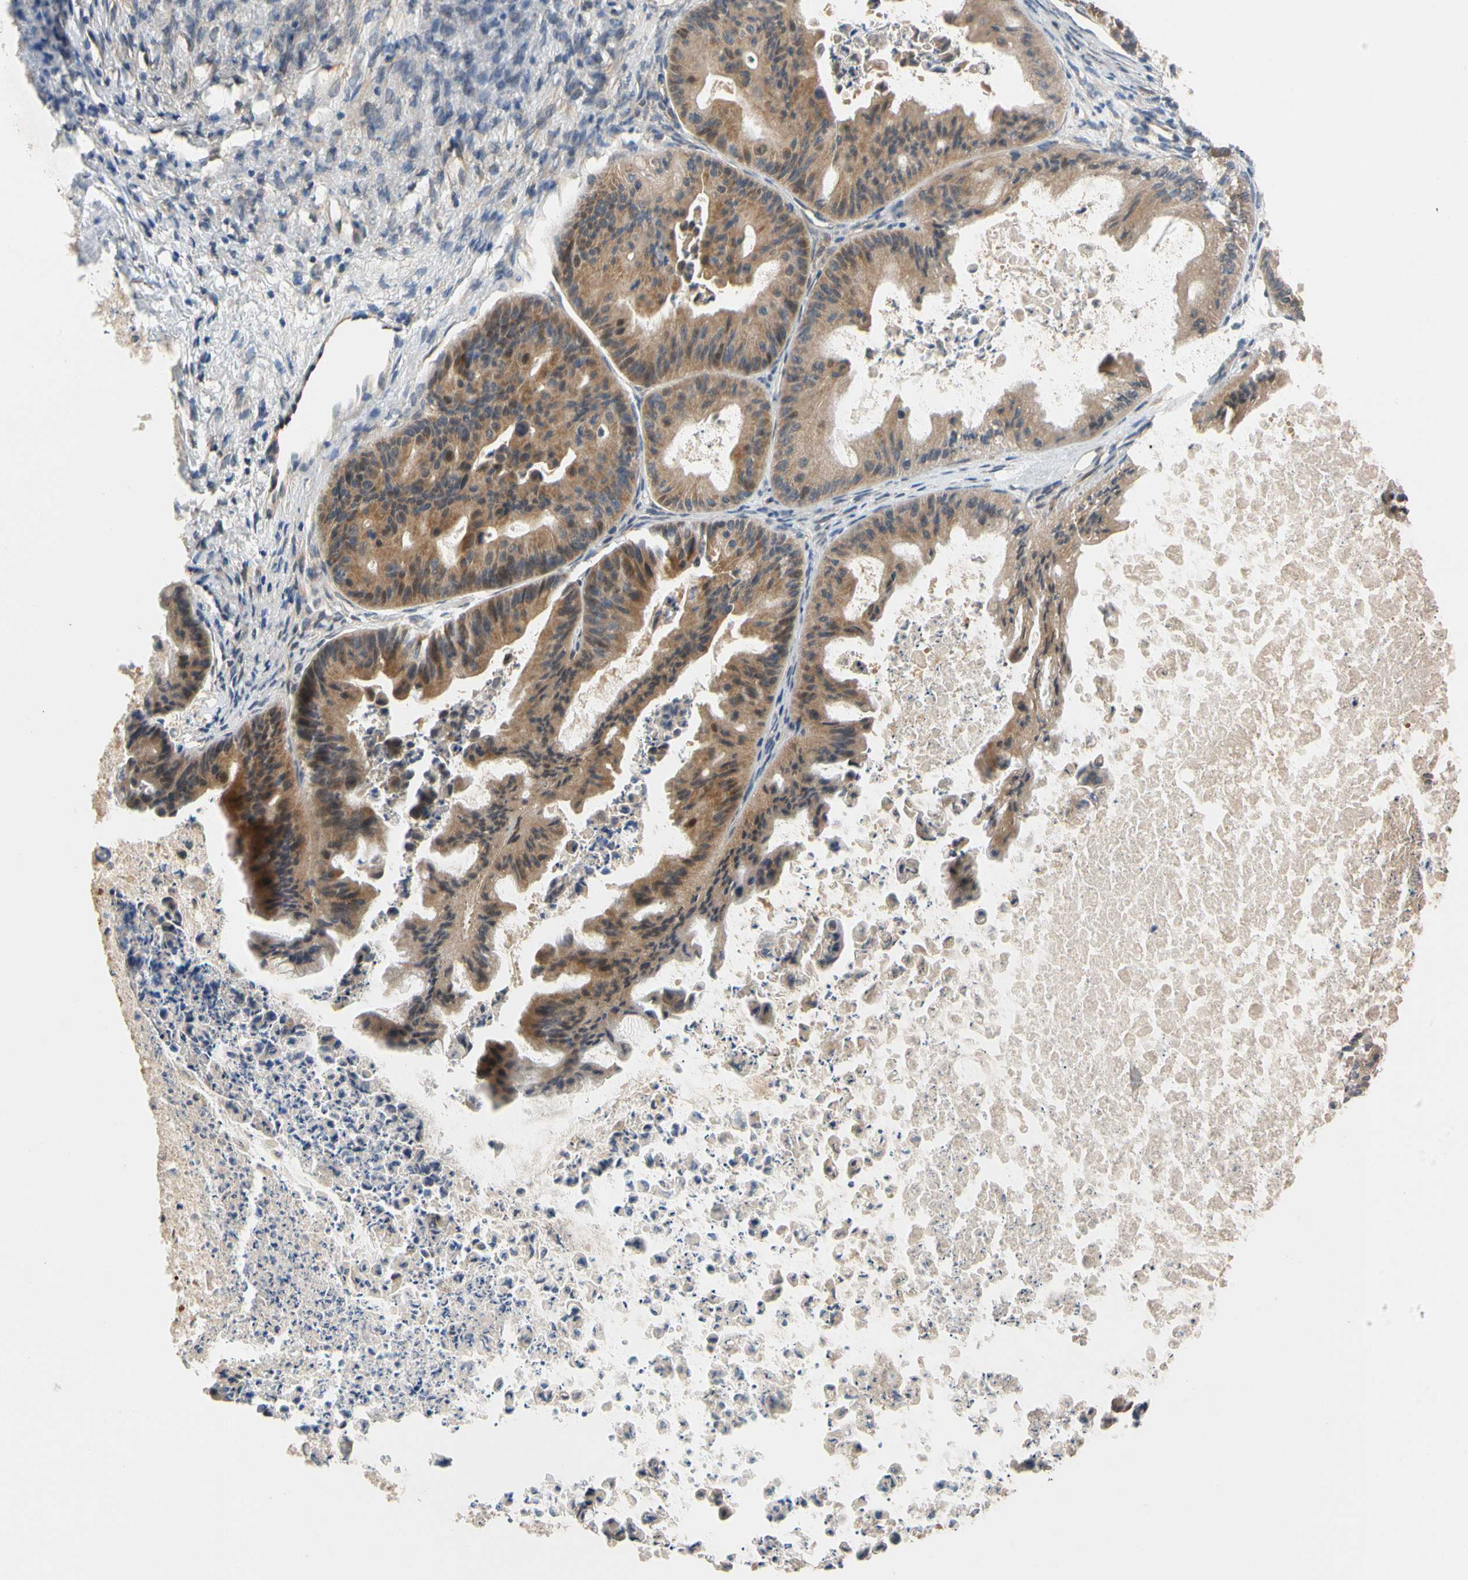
{"staining": {"intensity": "strong", "quantity": ">75%", "location": "cytoplasmic/membranous"}, "tissue": "ovarian cancer", "cell_type": "Tumor cells", "image_type": "cancer", "snomed": [{"axis": "morphology", "description": "Cystadenocarcinoma, mucinous, NOS"}, {"axis": "topography", "description": "Ovary"}], "caption": "Tumor cells reveal high levels of strong cytoplasmic/membranous expression in approximately >75% of cells in human ovarian mucinous cystadenocarcinoma. (IHC, brightfield microscopy, high magnification).", "gene": "USP46", "patient": {"sex": "female", "age": 37}}